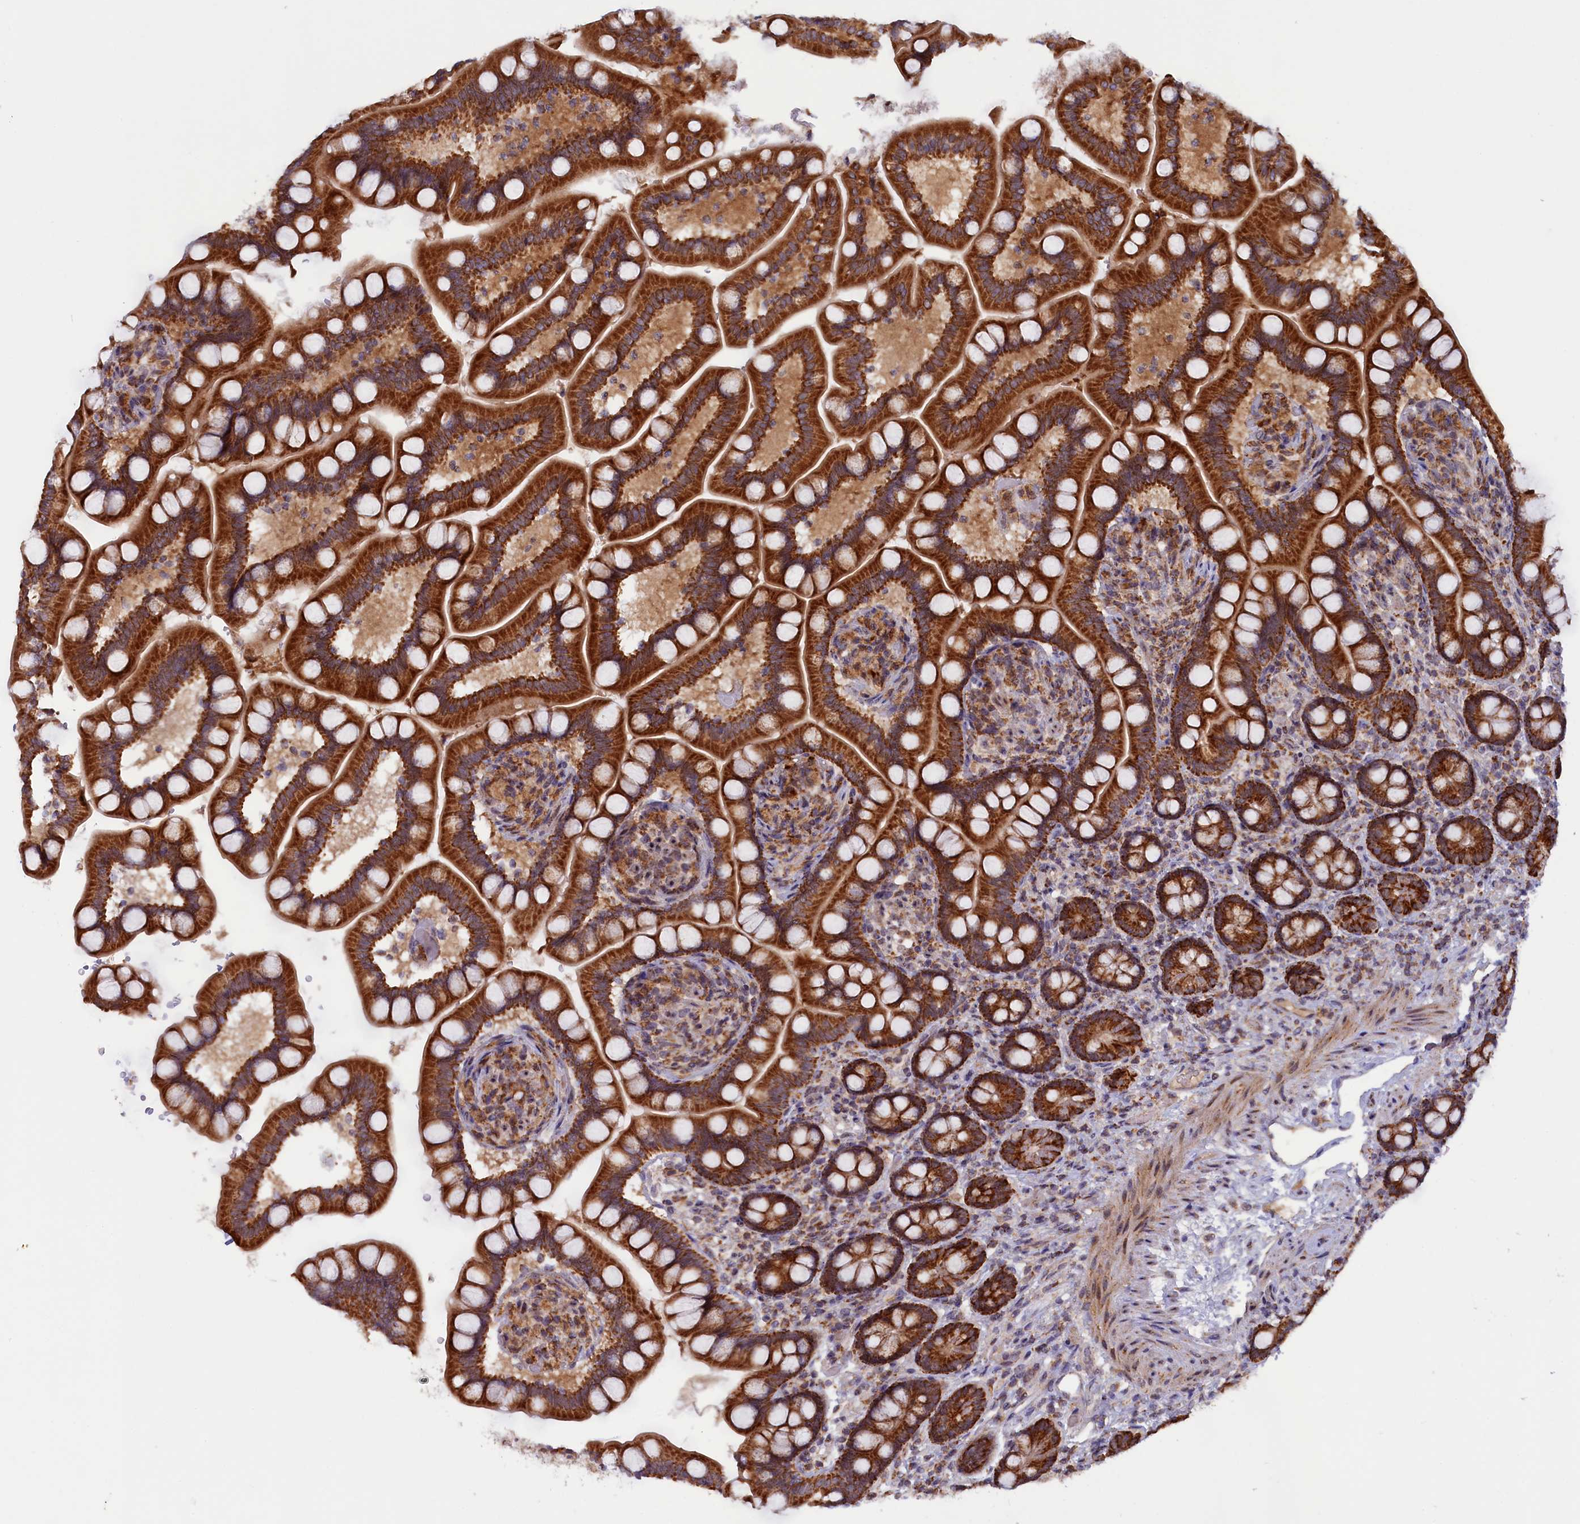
{"staining": {"intensity": "strong", "quantity": ">75%", "location": "cytoplasmic/membranous"}, "tissue": "small intestine", "cell_type": "Glandular cells", "image_type": "normal", "snomed": [{"axis": "morphology", "description": "Normal tissue, NOS"}, {"axis": "topography", "description": "Small intestine"}], "caption": "The histopathology image reveals immunohistochemical staining of normal small intestine. There is strong cytoplasmic/membranous positivity is present in about >75% of glandular cells.", "gene": "DUS3L", "patient": {"sex": "female", "age": 64}}